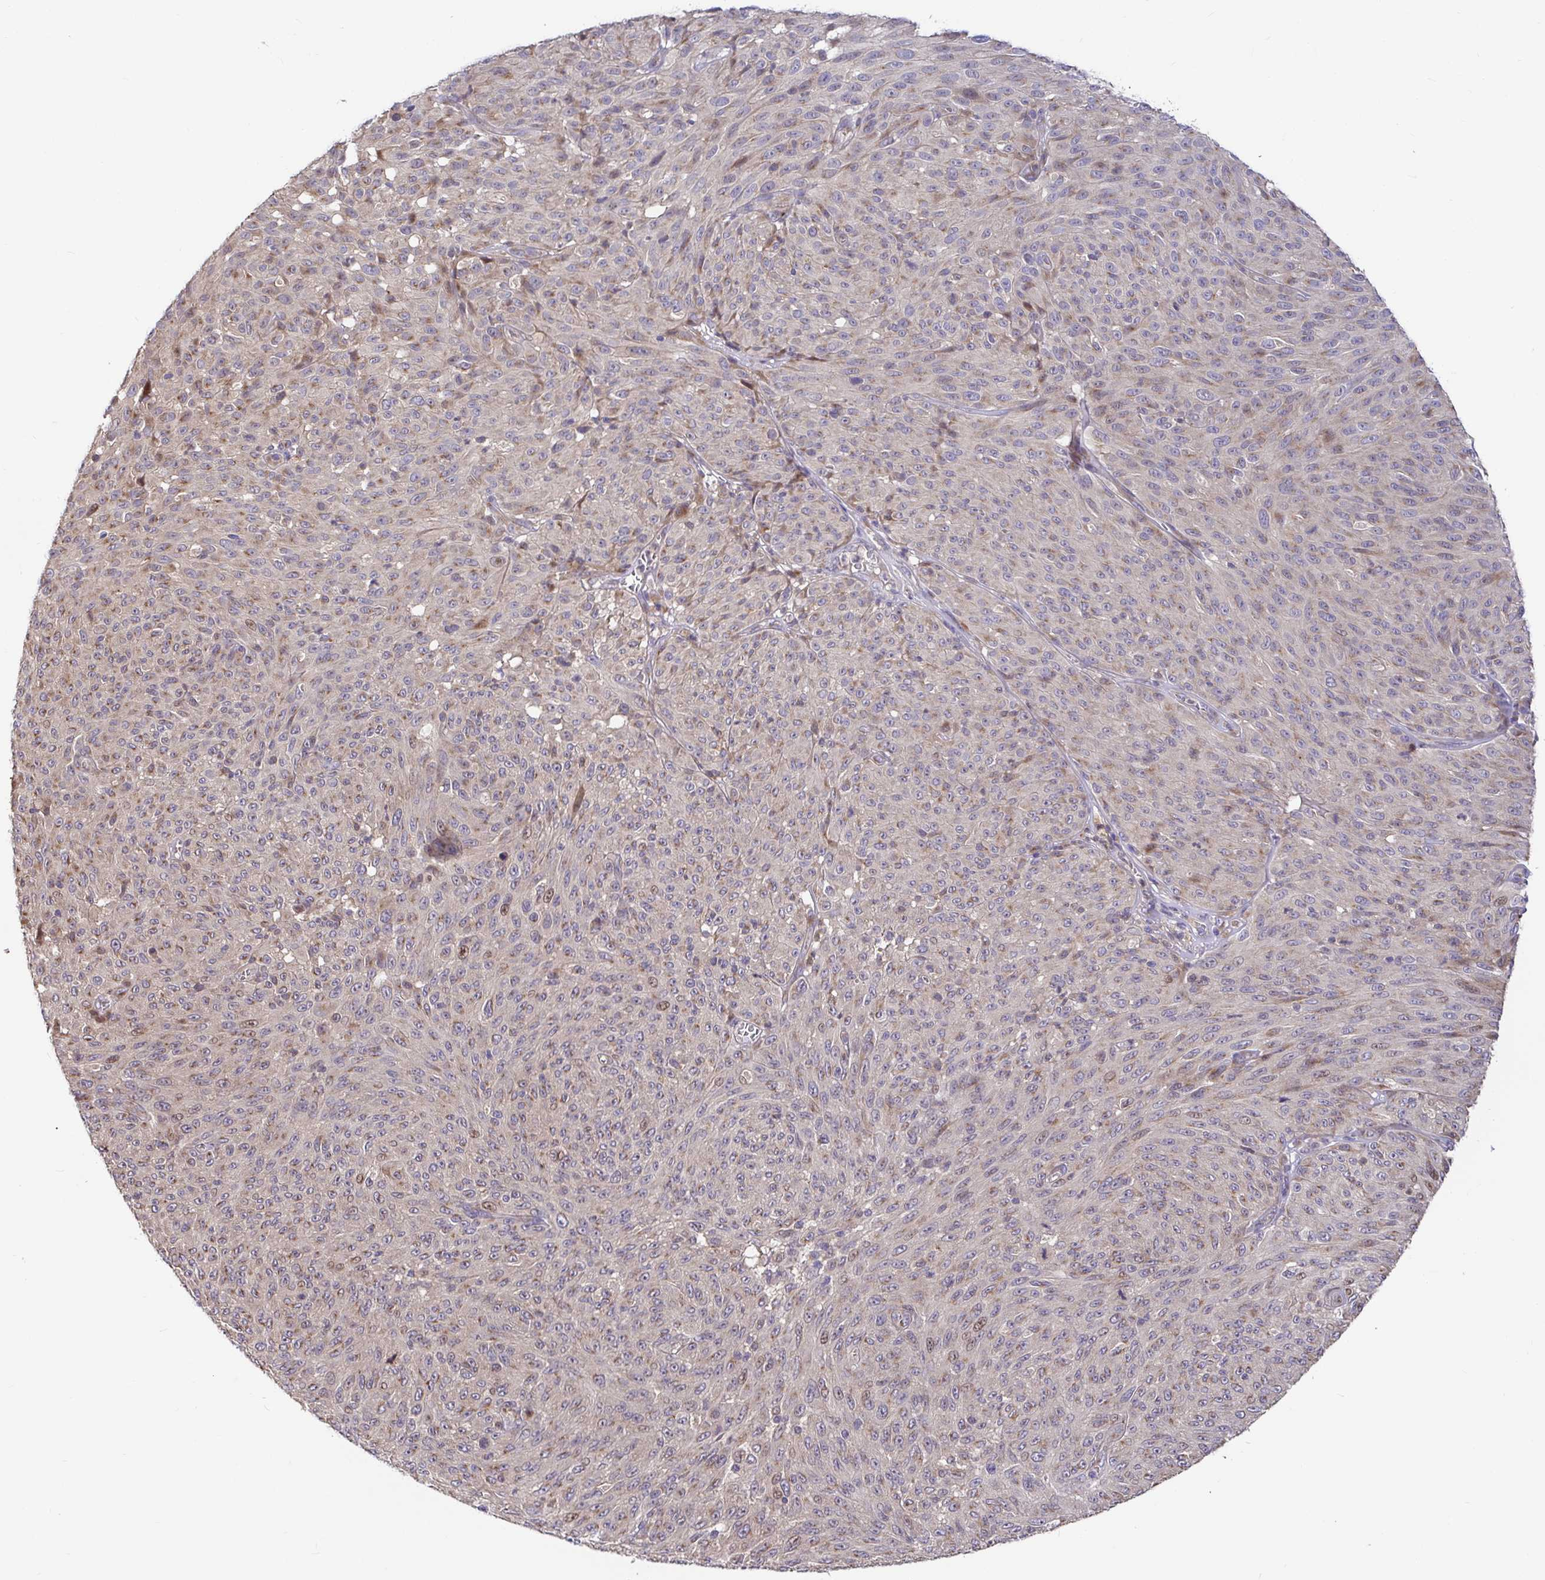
{"staining": {"intensity": "weak", "quantity": "<25%", "location": "cytoplasmic/membranous"}, "tissue": "melanoma", "cell_type": "Tumor cells", "image_type": "cancer", "snomed": [{"axis": "morphology", "description": "Malignant melanoma, NOS"}, {"axis": "topography", "description": "Skin"}], "caption": "Immunohistochemistry (IHC) image of human melanoma stained for a protein (brown), which displays no positivity in tumor cells. (Immunohistochemistry (IHC), brightfield microscopy, high magnification).", "gene": "ELP1", "patient": {"sex": "male", "age": 85}}